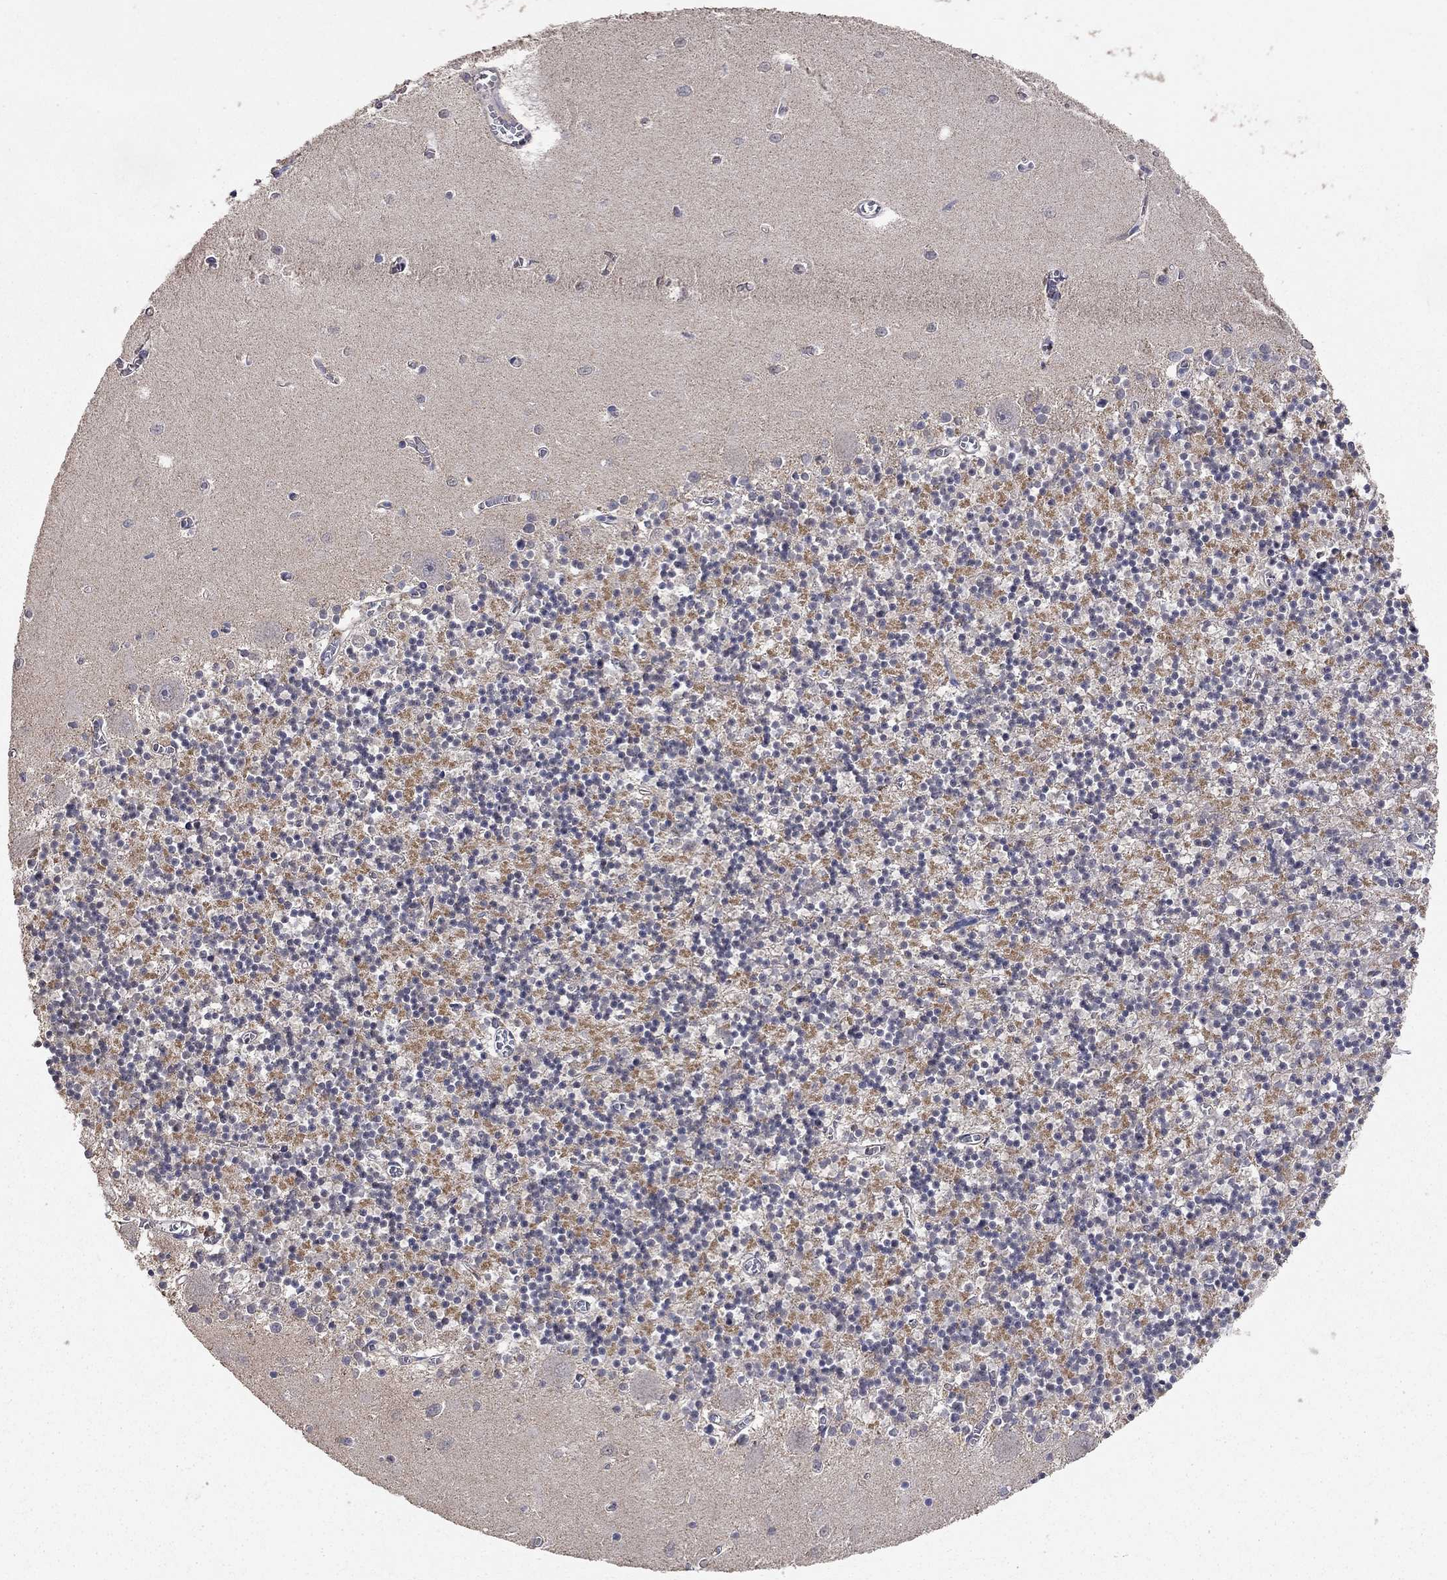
{"staining": {"intensity": "negative", "quantity": "none", "location": "none"}, "tissue": "cerebellum", "cell_type": "Cells in granular layer", "image_type": "normal", "snomed": [{"axis": "morphology", "description": "Normal tissue, NOS"}, {"axis": "topography", "description": "Cerebellum"}], "caption": "DAB immunohistochemical staining of benign human cerebellum exhibits no significant staining in cells in granular layer.", "gene": "ANKRA2", "patient": {"sex": "female", "age": 64}}